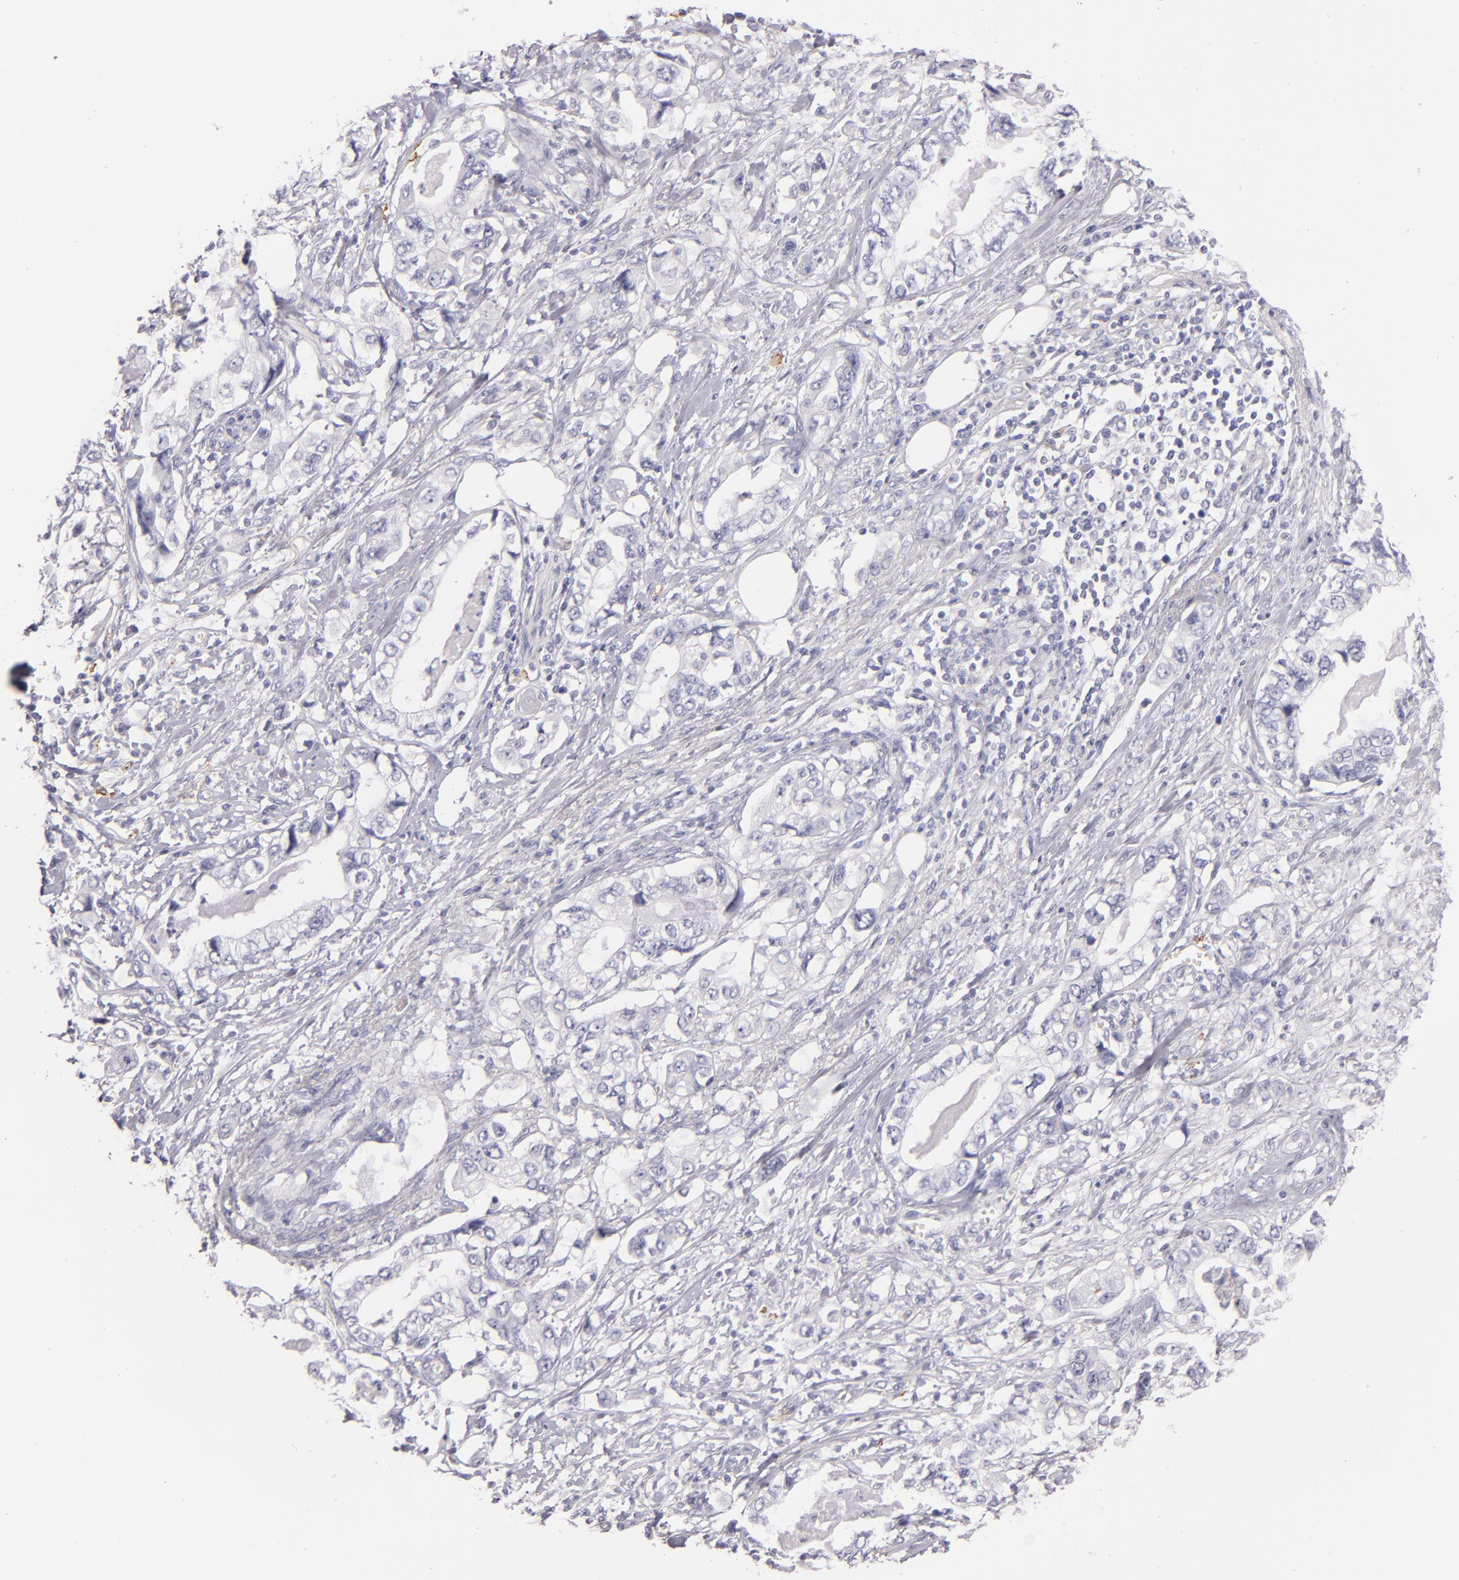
{"staining": {"intensity": "negative", "quantity": "none", "location": "none"}, "tissue": "stomach cancer", "cell_type": "Tumor cells", "image_type": "cancer", "snomed": [{"axis": "morphology", "description": "Adenocarcinoma, NOS"}, {"axis": "topography", "description": "Pancreas"}, {"axis": "topography", "description": "Stomach, upper"}], "caption": "Human stomach cancer (adenocarcinoma) stained for a protein using IHC demonstrates no expression in tumor cells.", "gene": "CD207", "patient": {"sex": "male", "age": 77}}